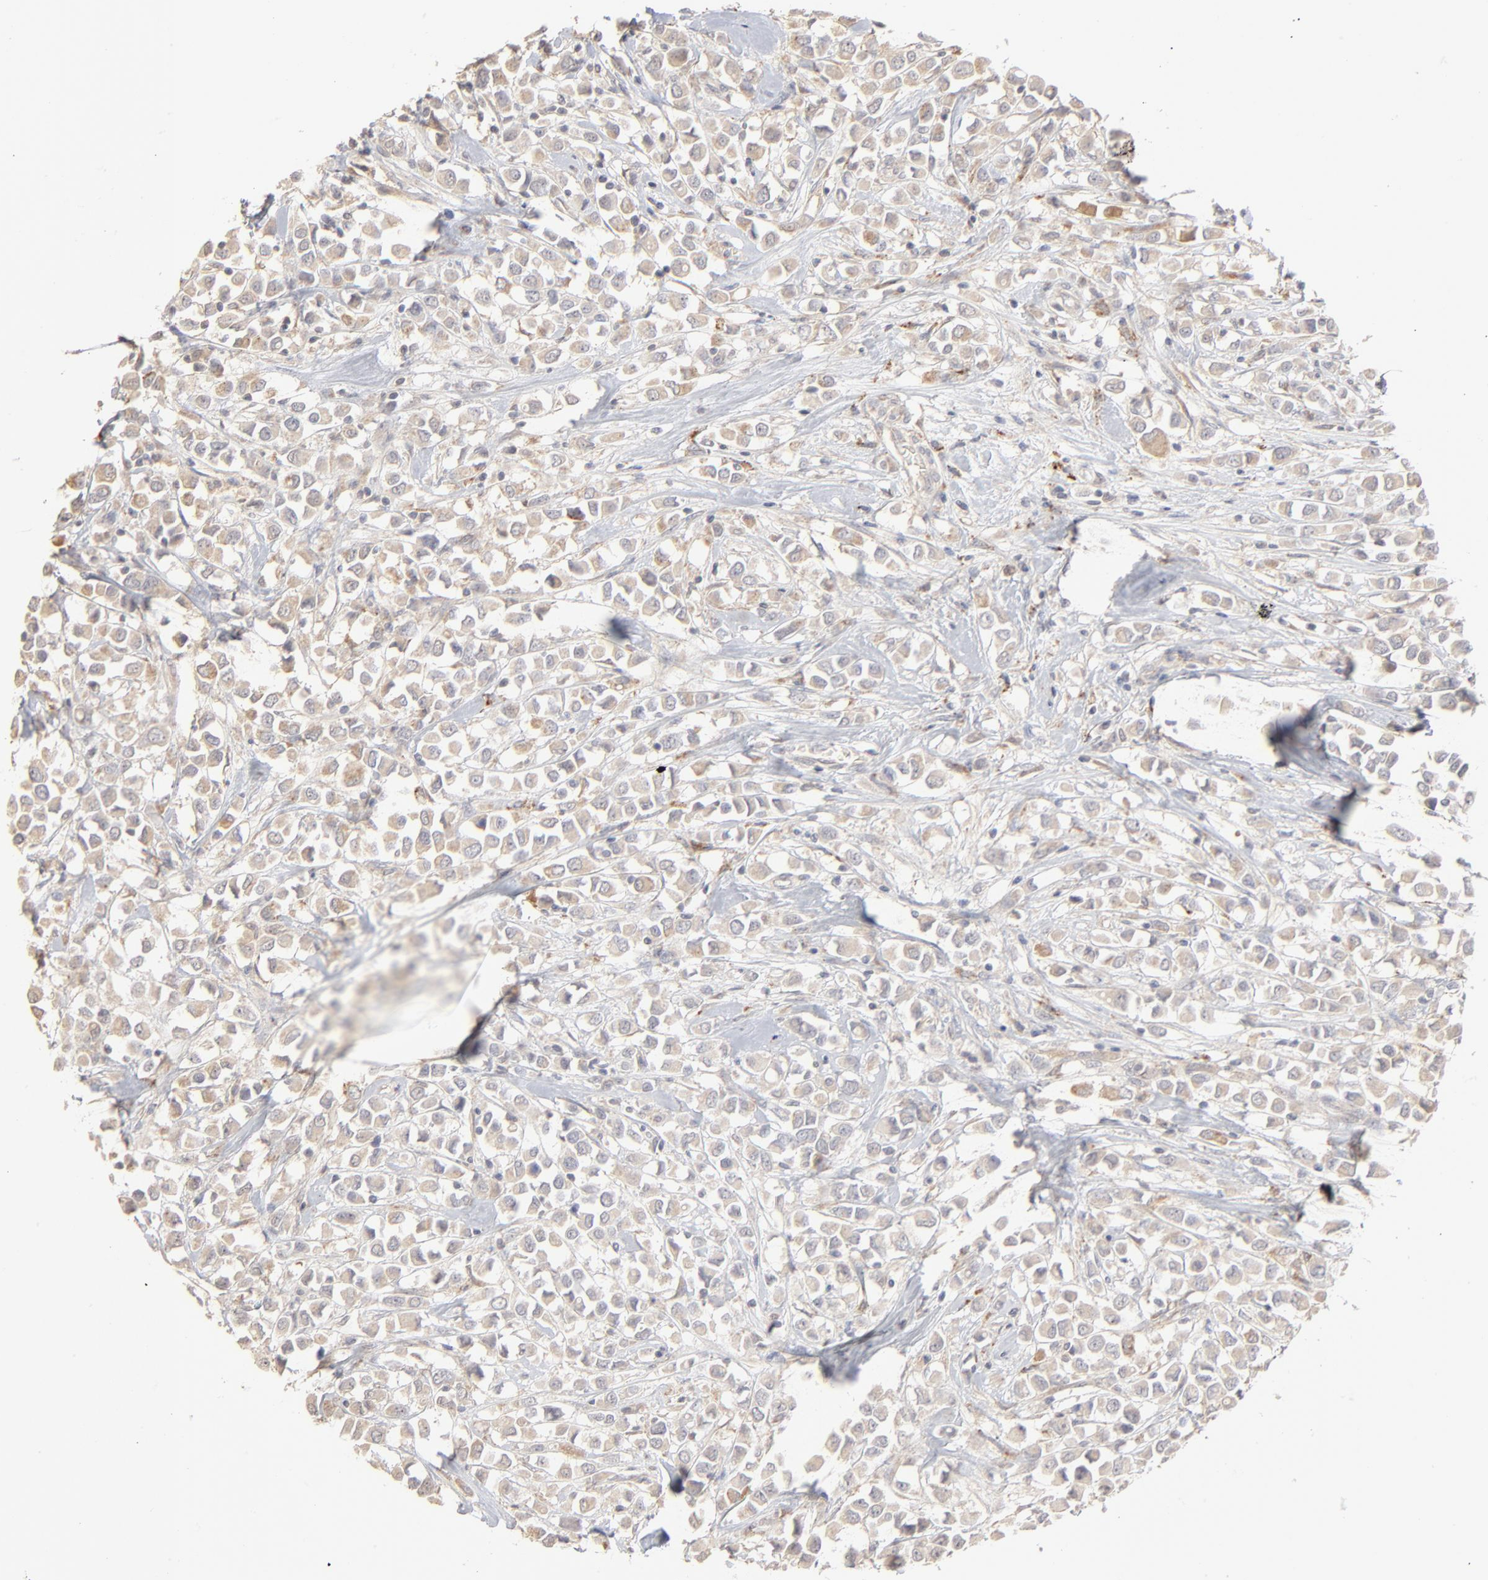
{"staining": {"intensity": "weak", "quantity": ">75%", "location": "cytoplasmic/membranous"}, "tissue": "breast cancer", "cell_type": "Tumor cells", "image_type": "cancer", "snomed": [{"axis": "morphology", "description": "Duct carcinoma"}, {"axis": "topography", "description": "Breast"}], "caption": "Breast cancer stained with a protein marker demonstrates weak staining in tumor cells.", "gene": "POMT2", "patient": {"sex": "female", "age": 61}}